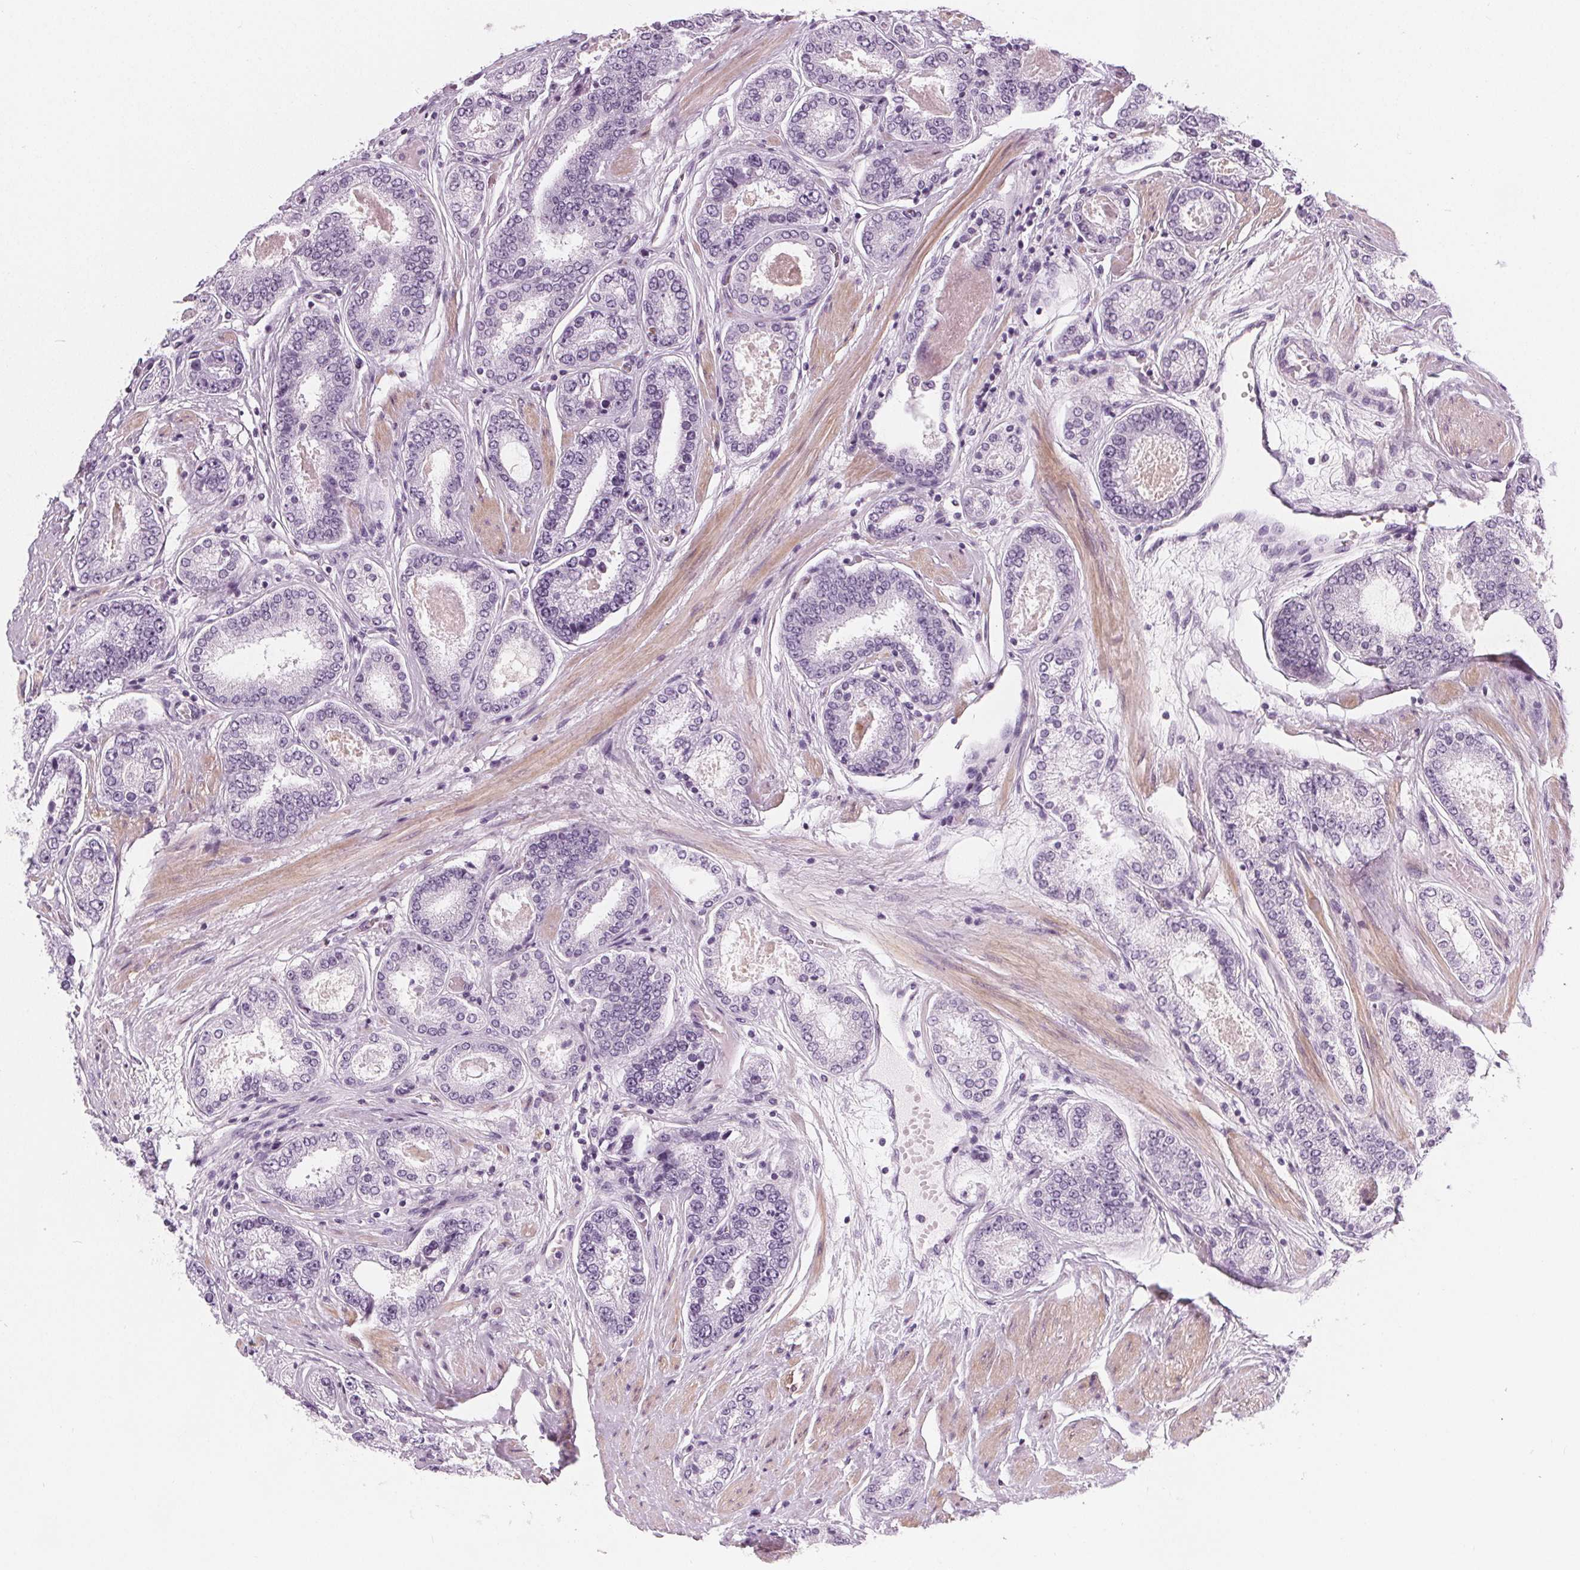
{"staining": {"intensity": "negative", "quantity": "none", "location": "none"}, "tissue": "prostate cancer", "cell_type": "Tumor cells", "image_type": "cancer", "snomed": [{"axis": "morphology", "description": "Adenocarcinoma, High grade"}, {"axis": "topography", "description": "Prostate"}], "caption": "IHC of high-grade adenocarcinoma (prostate) reveals no expression in tumor cells.", "gene": "SLC5A12", "patient": {"sex": "male", "age": 63}}